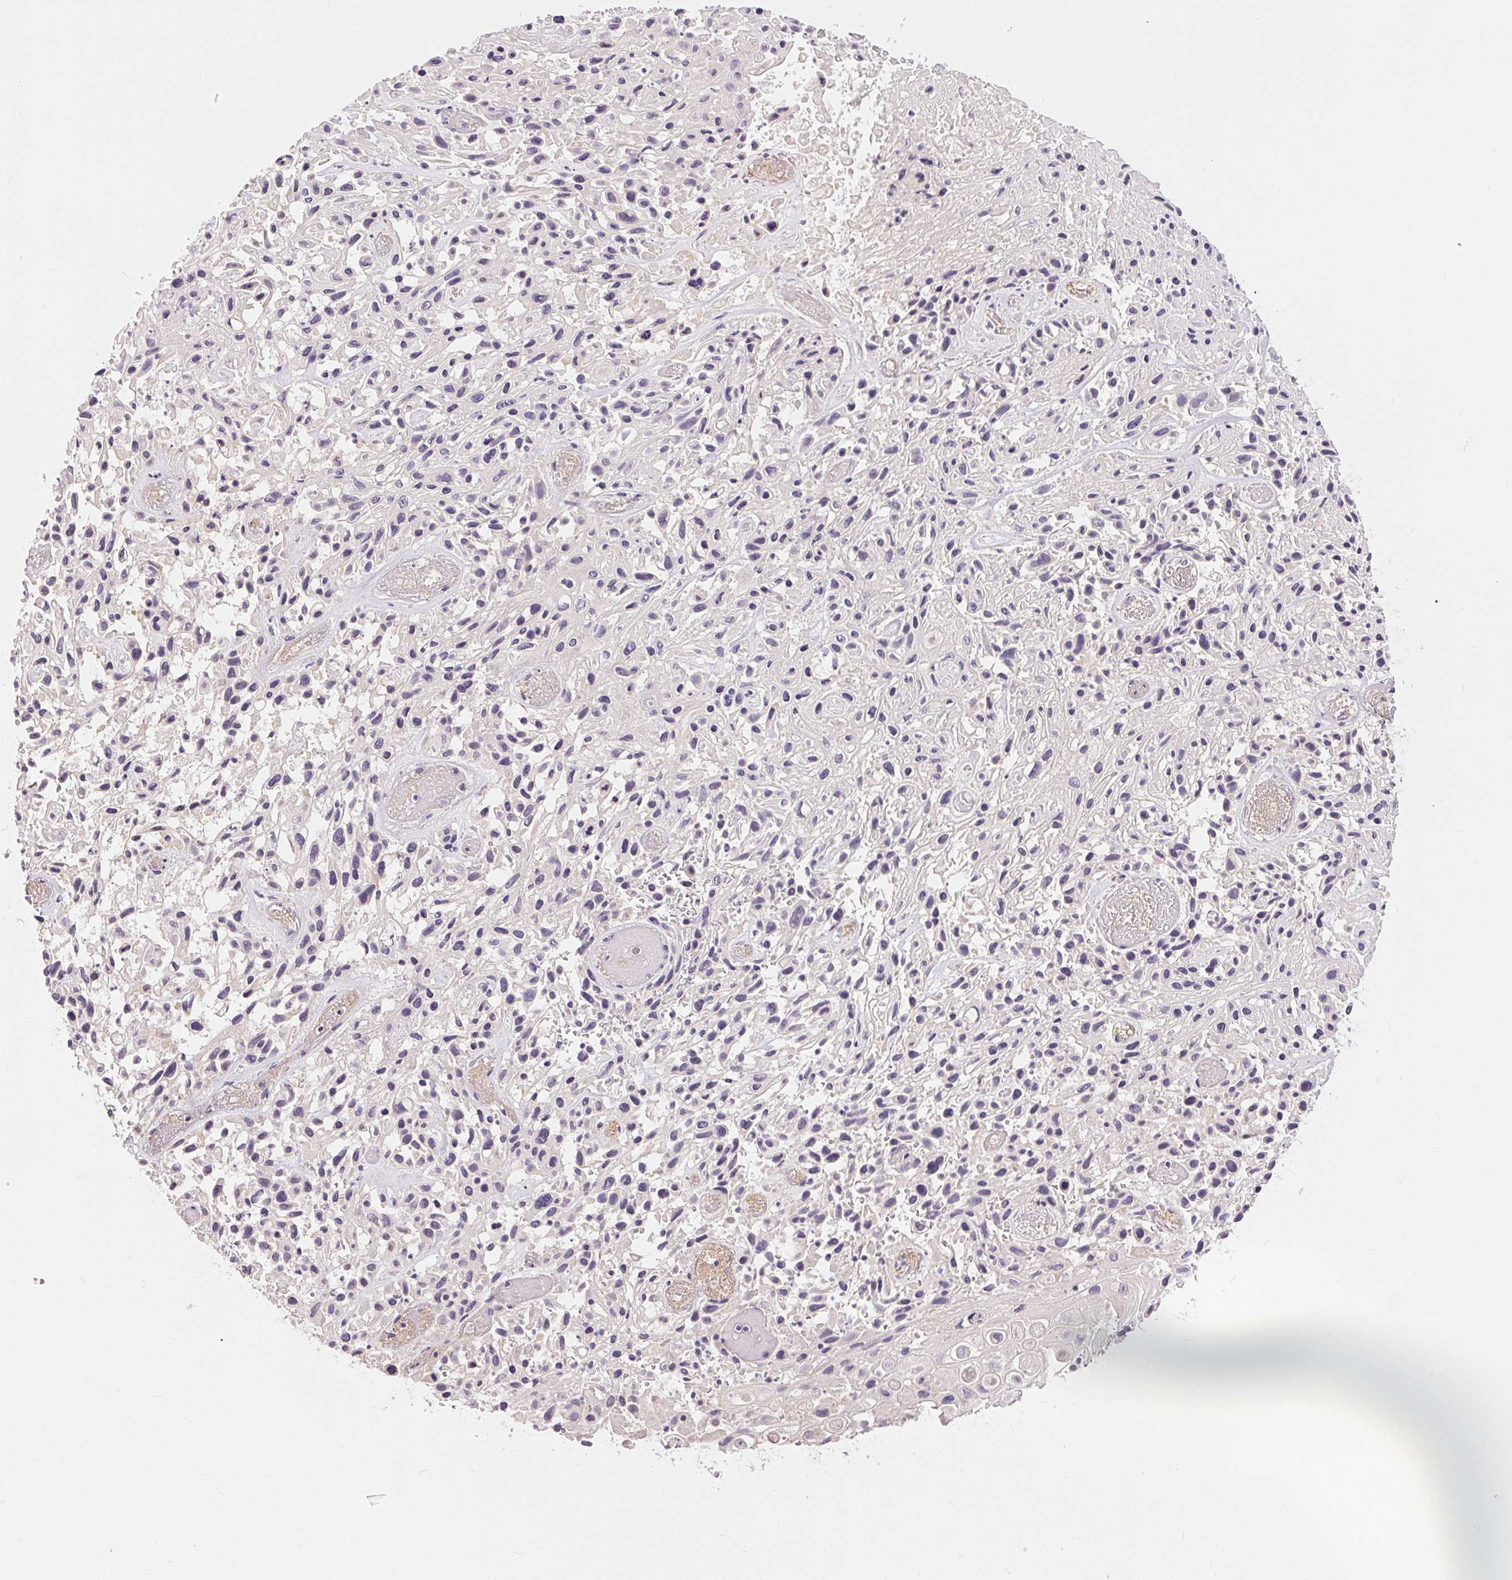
{"staining": {"intensity": "negative", "quantity": "none", "location": "none"}, "tissue": "skin cancer", "cell_type": "Tumor cells", "image_type": "cancer", "snomed": [{"axis": "morphology", "description": "Squamous cell carcinoma, NOS"}, {"axis": "topography", "description": "Skin"}], "caption": "High magnification brightfield microscopy of skin cancer stained with DAB (3,3'-diaminobenzidine) (brown) and counterstained with hematoxylin (blue): tumor cells show no significant positivity.", "gene": "TTC23L", "patient": {"sex": "male", "age": 82}}